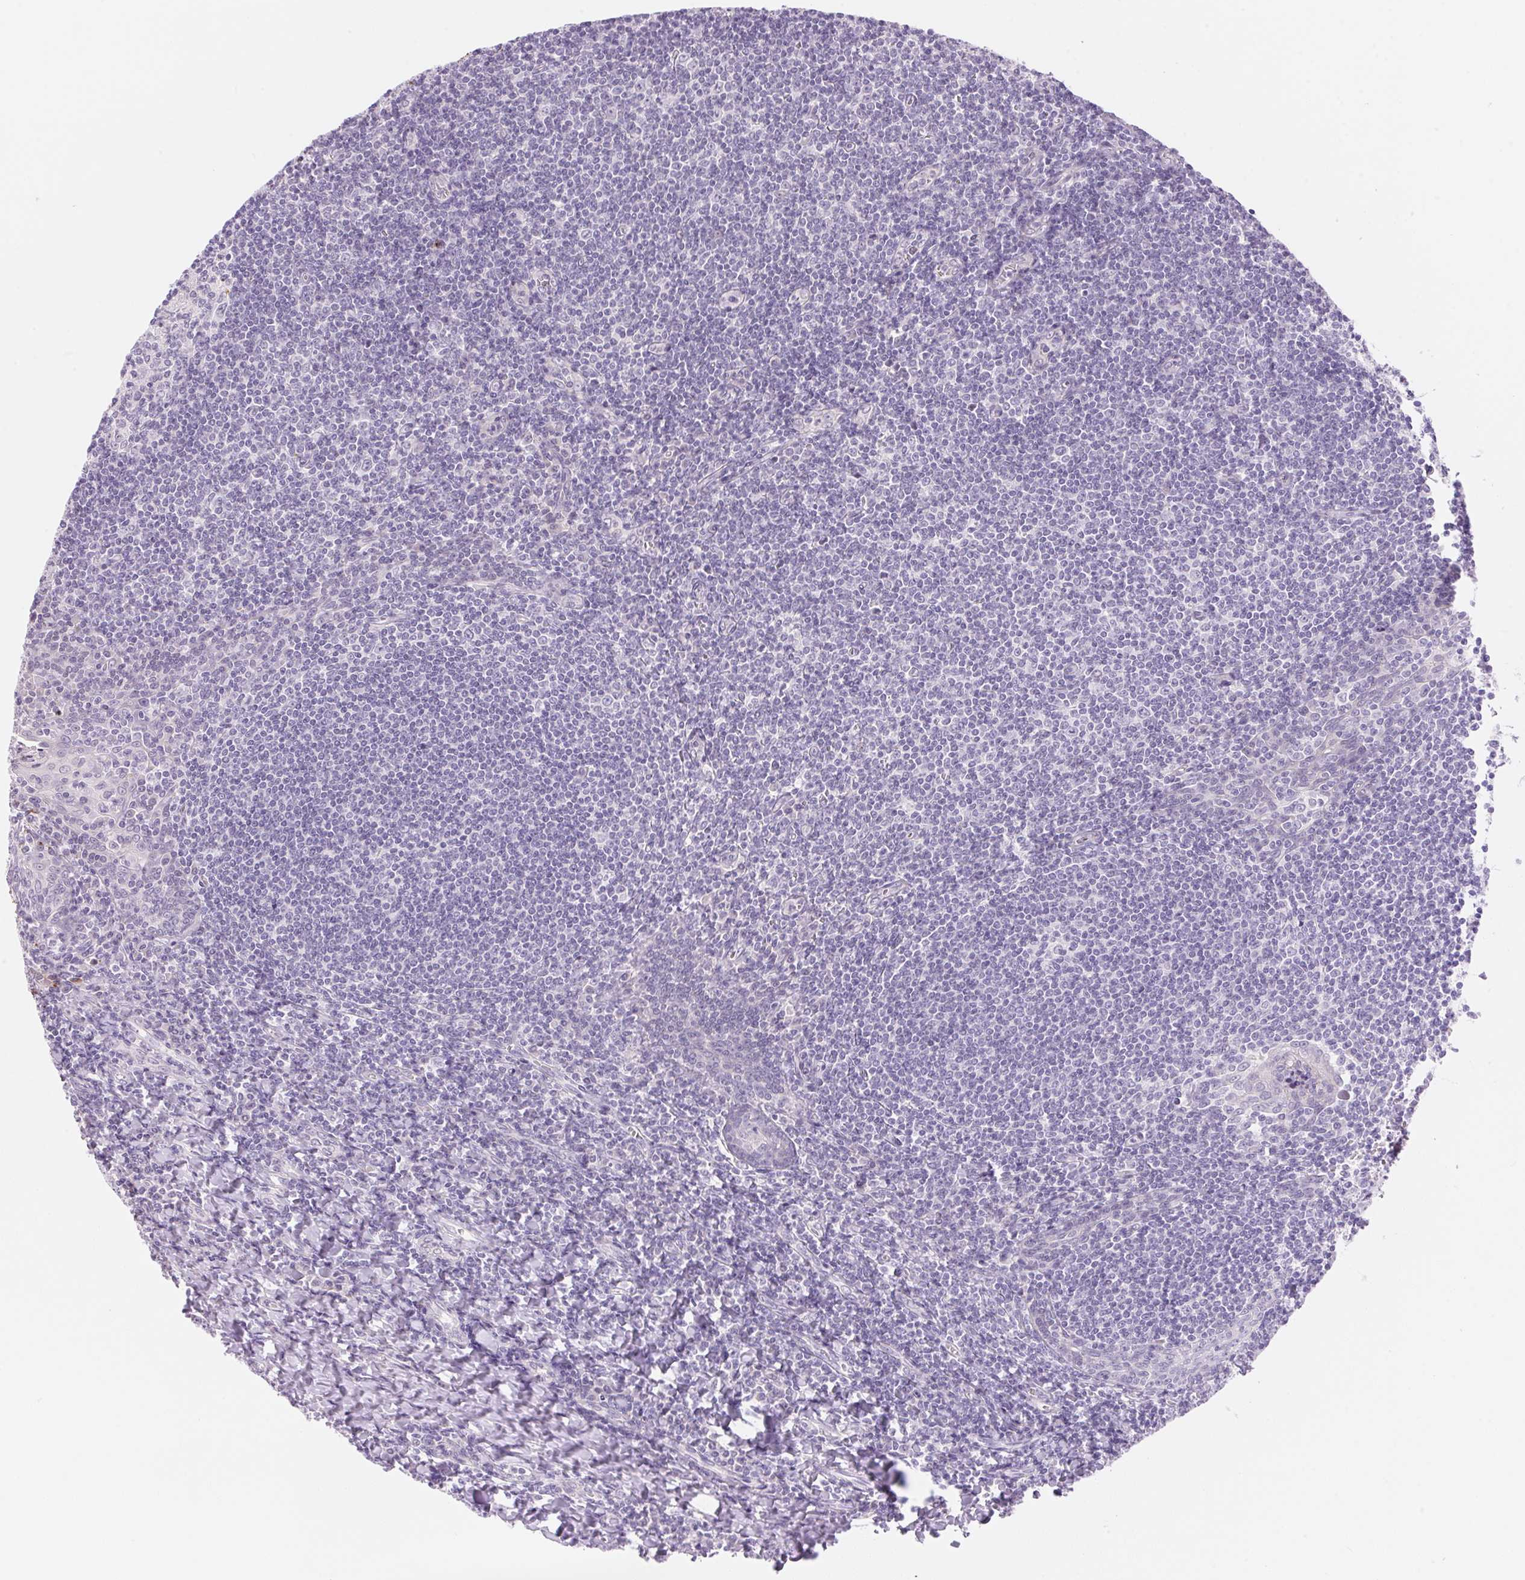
{"staining": {"intensity": "negative", "quantity": "none", "location": "none"}, "tissue": "tonsil", "cell_type": "Germinal center cells", "image_type": "normal", "snomed": [{"axis": "morphology", "description": "Normal tissue, NOS"}, {"axis": "morphology", "description": "Inflammation, NOS"}, {"axis": "topography", "description": "Tonsil"}], "caption": "IHC micrograph of benign human tonsil stained for a protein (brown), which reveals no staining in germinal center cells.", "gene": "TEKT1", "patient": {"sex": "female", "age": 31}}